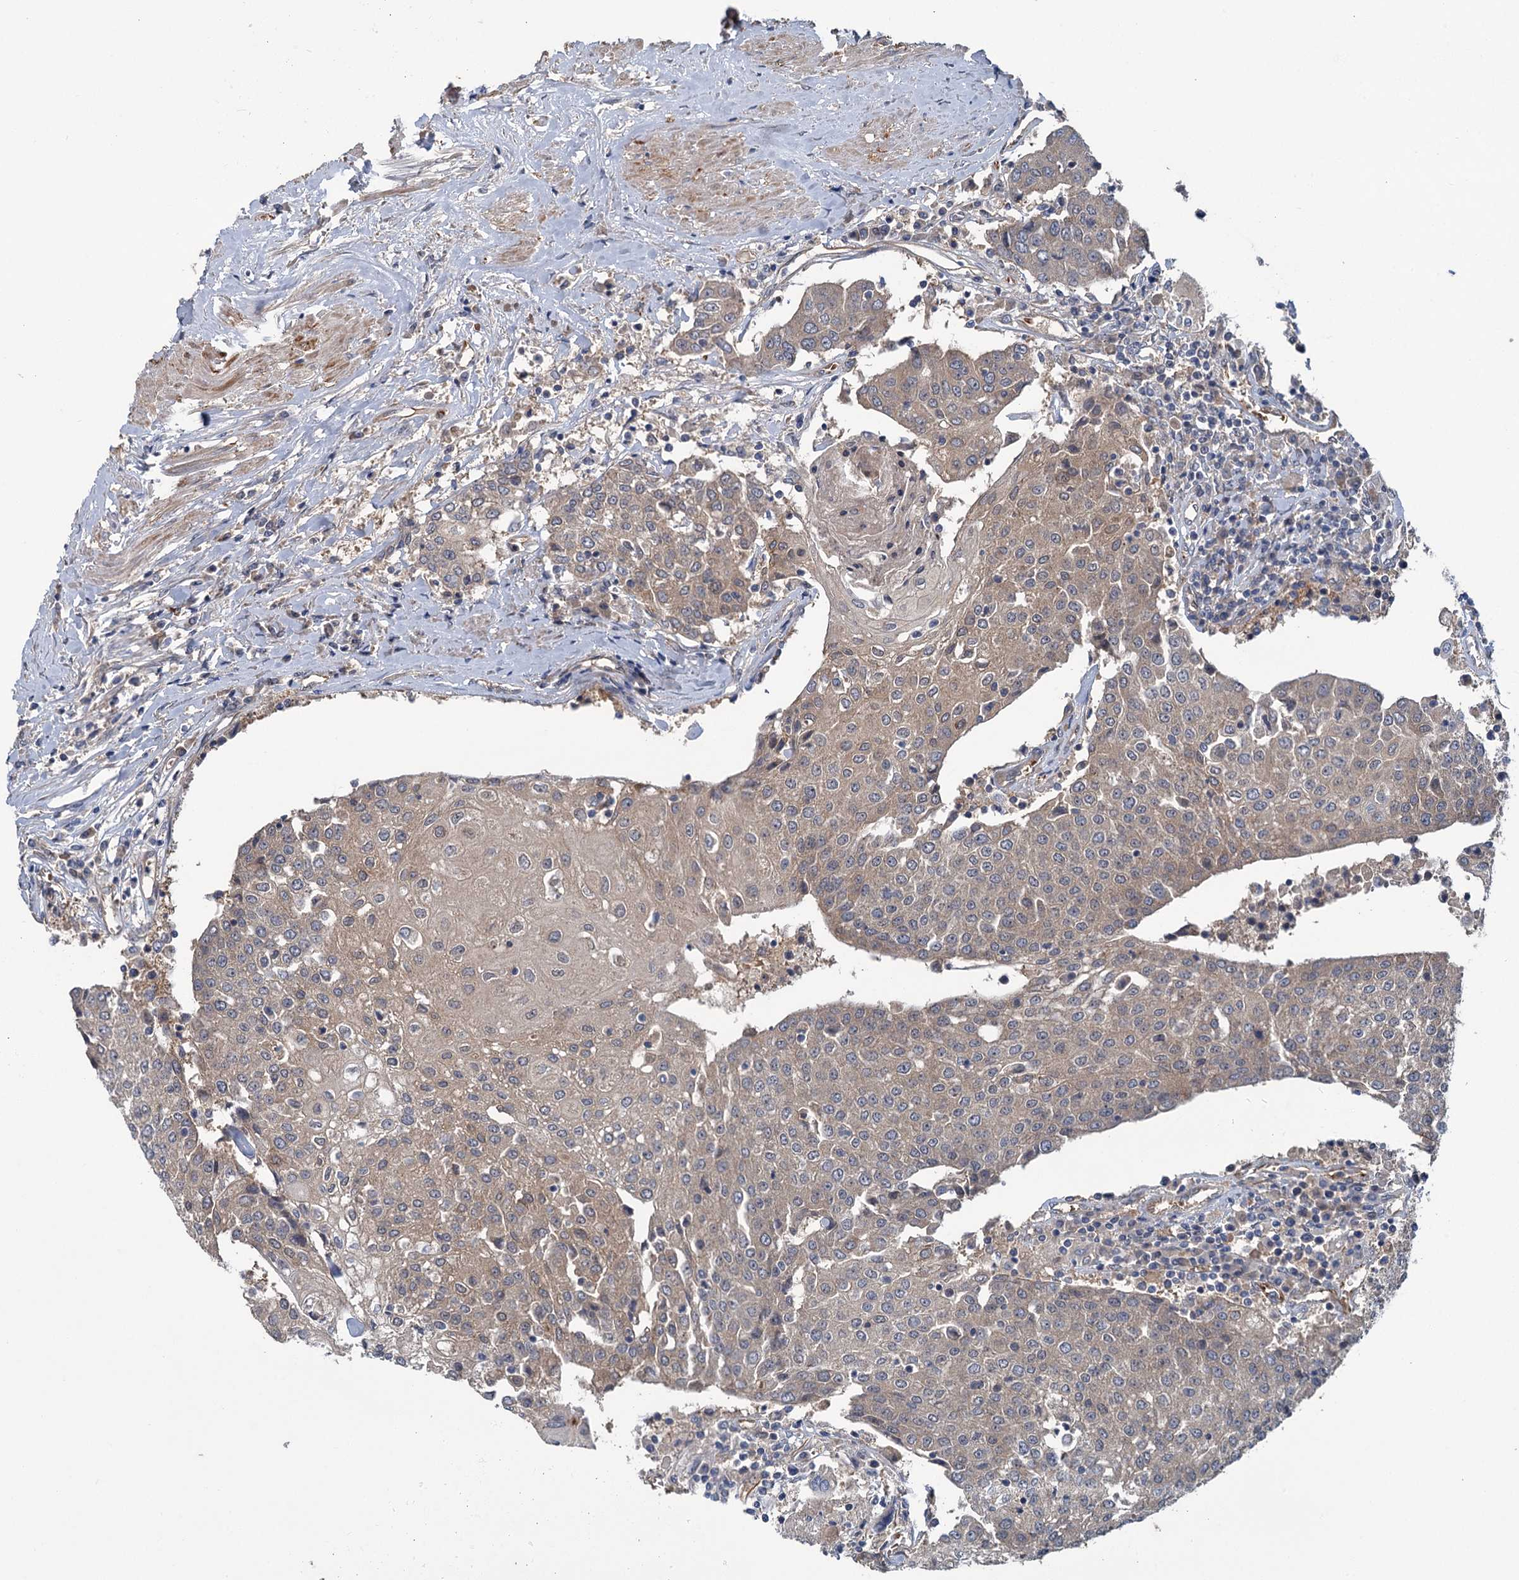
{"staining": {"intensity": "weak", "quantity": ">75%", "location": "cytoplasmic/membranous"}, "tissue": "urothelial cancer", "cell_type": "Tumor cells", "image_type": "cancer", "snomed": [{"axis": "morphology", "description": "Urothelial carcinoma, High grade"}, {"axis": "topography", "description": "Urinary bladder"}], "caption": "Approximately >75% of tumor cells in high-grade urothelial carcinoma reveal weak cytoplasmic/membranous protein staining as visualized by brown immunohistochemical staining.", "gene": "PKN2", "patient": {"sex": "female", "age": 85}}